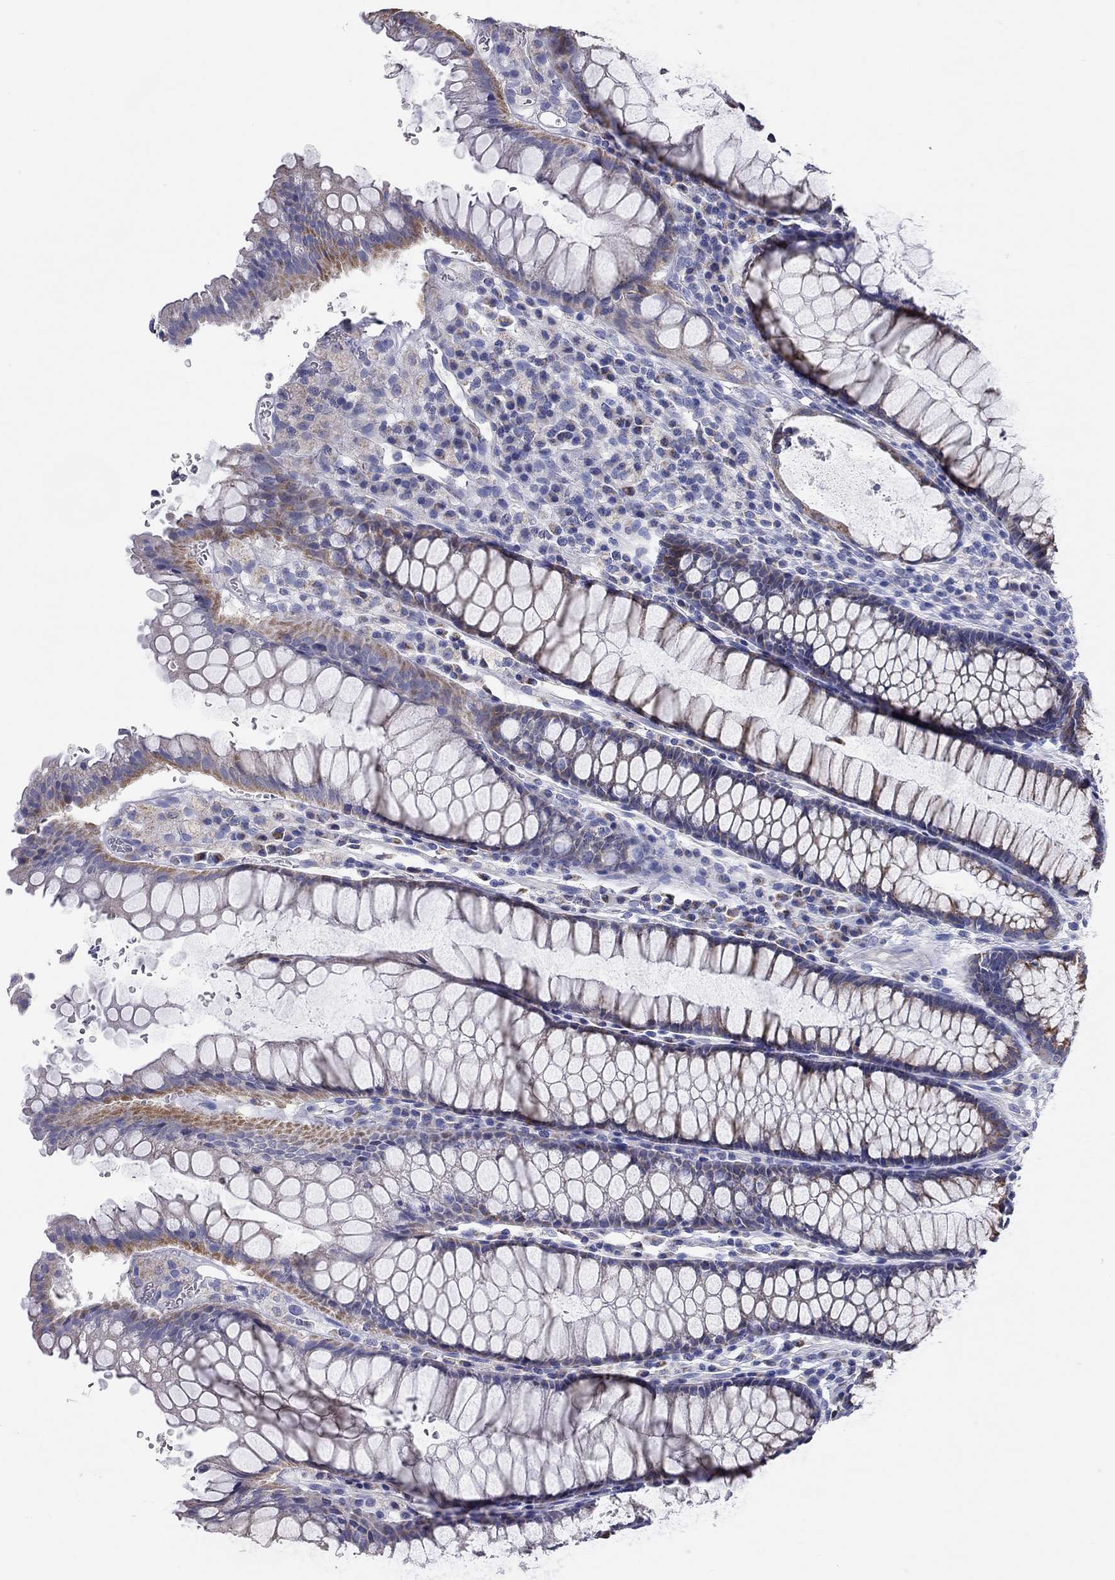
{"staining": {"intensity": "moderate", "quantity": "<25%", "location": "cytoplasmic/membranous"}, "tissue": "rectum", "cell_type": "Glandular cells", "image_type": "normal", "snomed": [{"axis": "morphology", "description": "Normal tissue, NOS"}, {"axis": "topography", "description": "Rectum"}], "caption": "Rectum stained with DAB (3,3'-diaminobenzidine) IHC demonstrates low levels of moderate cytoplasmic/membranous expression in approximately <25% of glandular cells.", "gene": "RCAN1", "patient": {"sex": "female", "age": 68}}